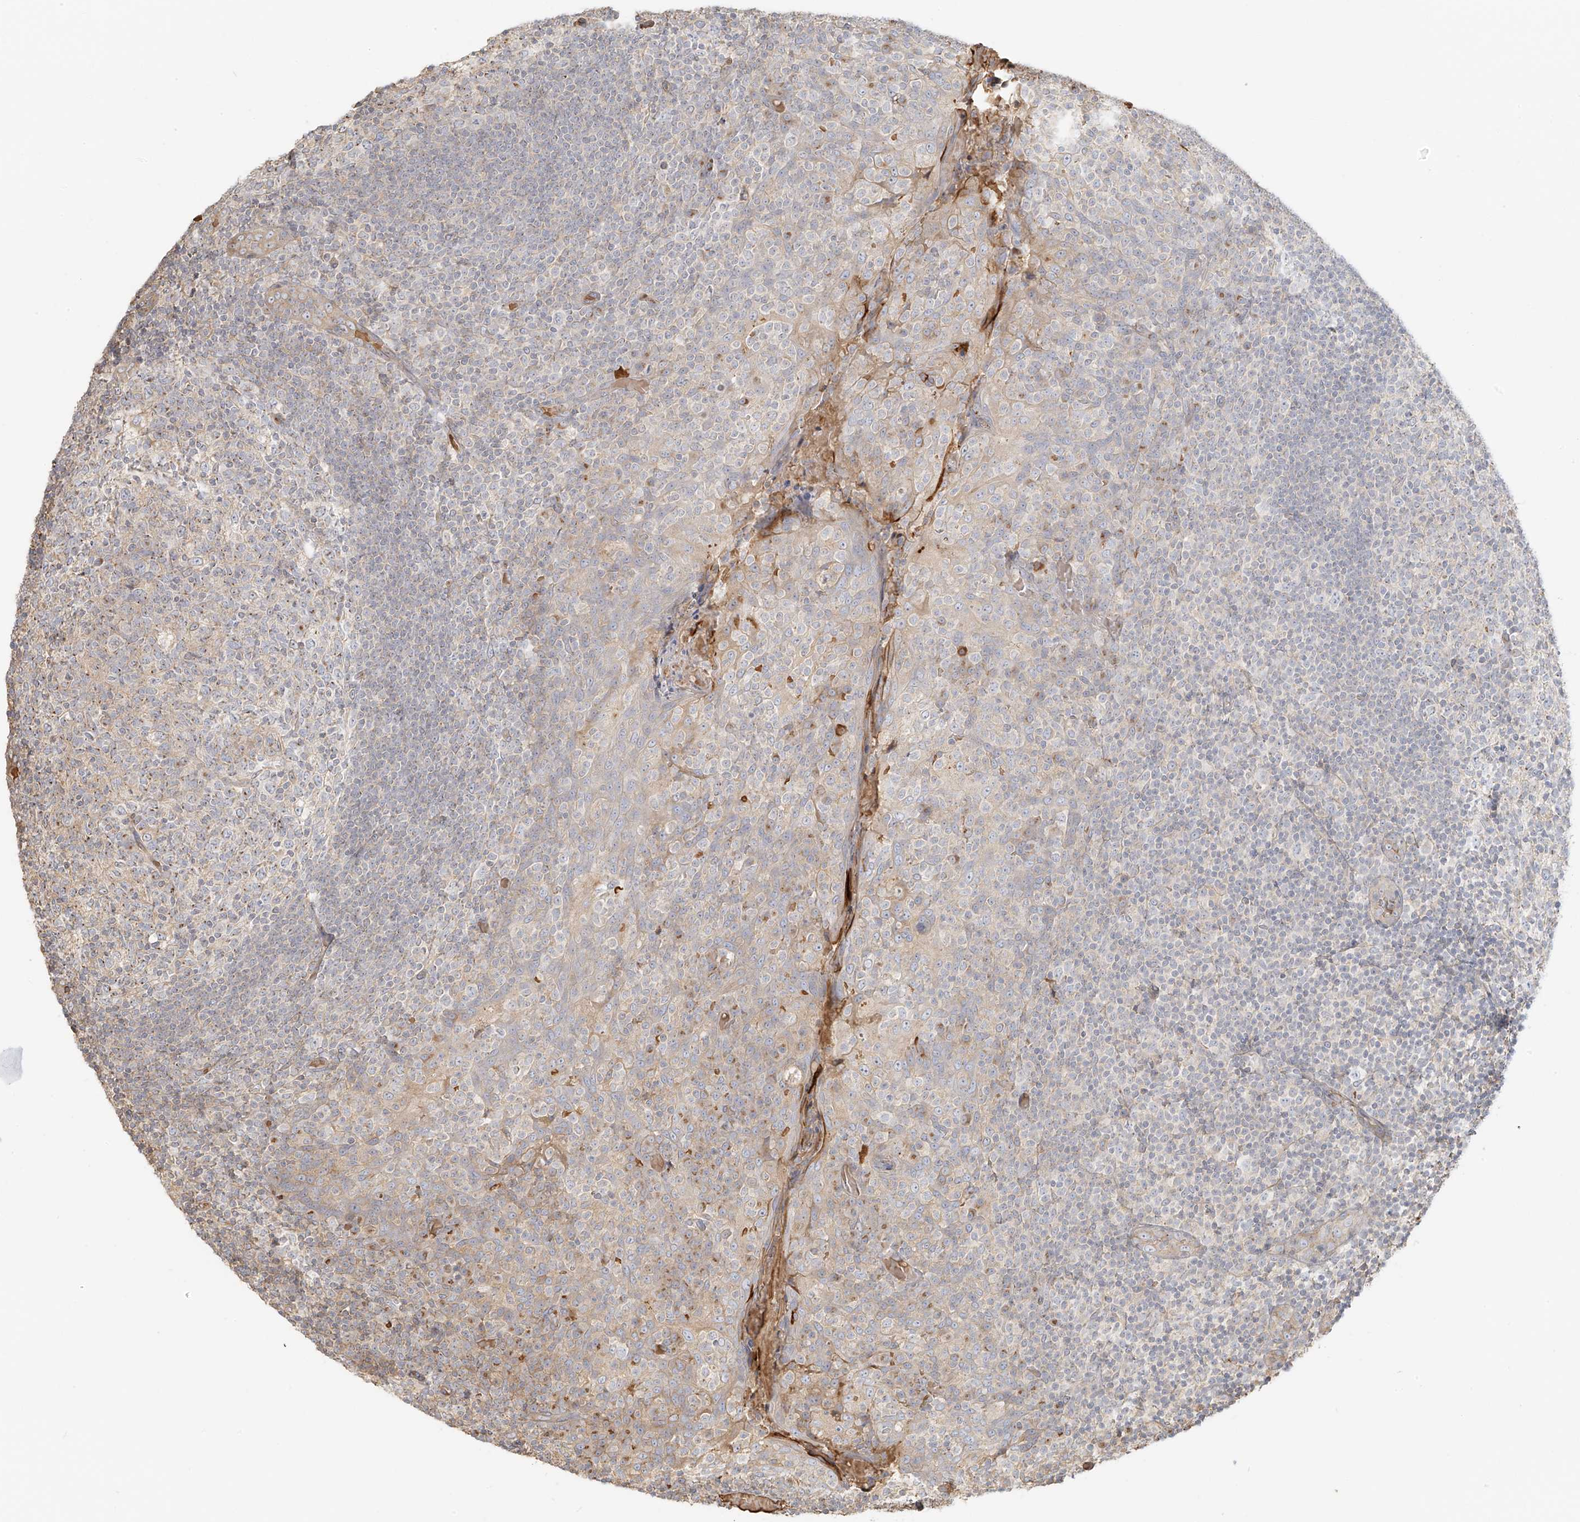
{"staining": {"intensity": "weak", "quantity": "25%-75%", "location": "cytoplasmic/membranous"}, "tissue": "tonsil", "cell_type": "Germinal center cells", "image_type": "normal", "snomed": [{"axis": "morphology", "description": "Normal tissue, NOS"}, {"axis": "topography", "description": "Tonsil"}], "caption": "Weak cytoplasmic/membranous protein positivity is appreciated in approximately 25%-75% of germinal center cells in tonsil.", "gene": "UPK1B", "patient": {"sex": "female", "age": 19}}